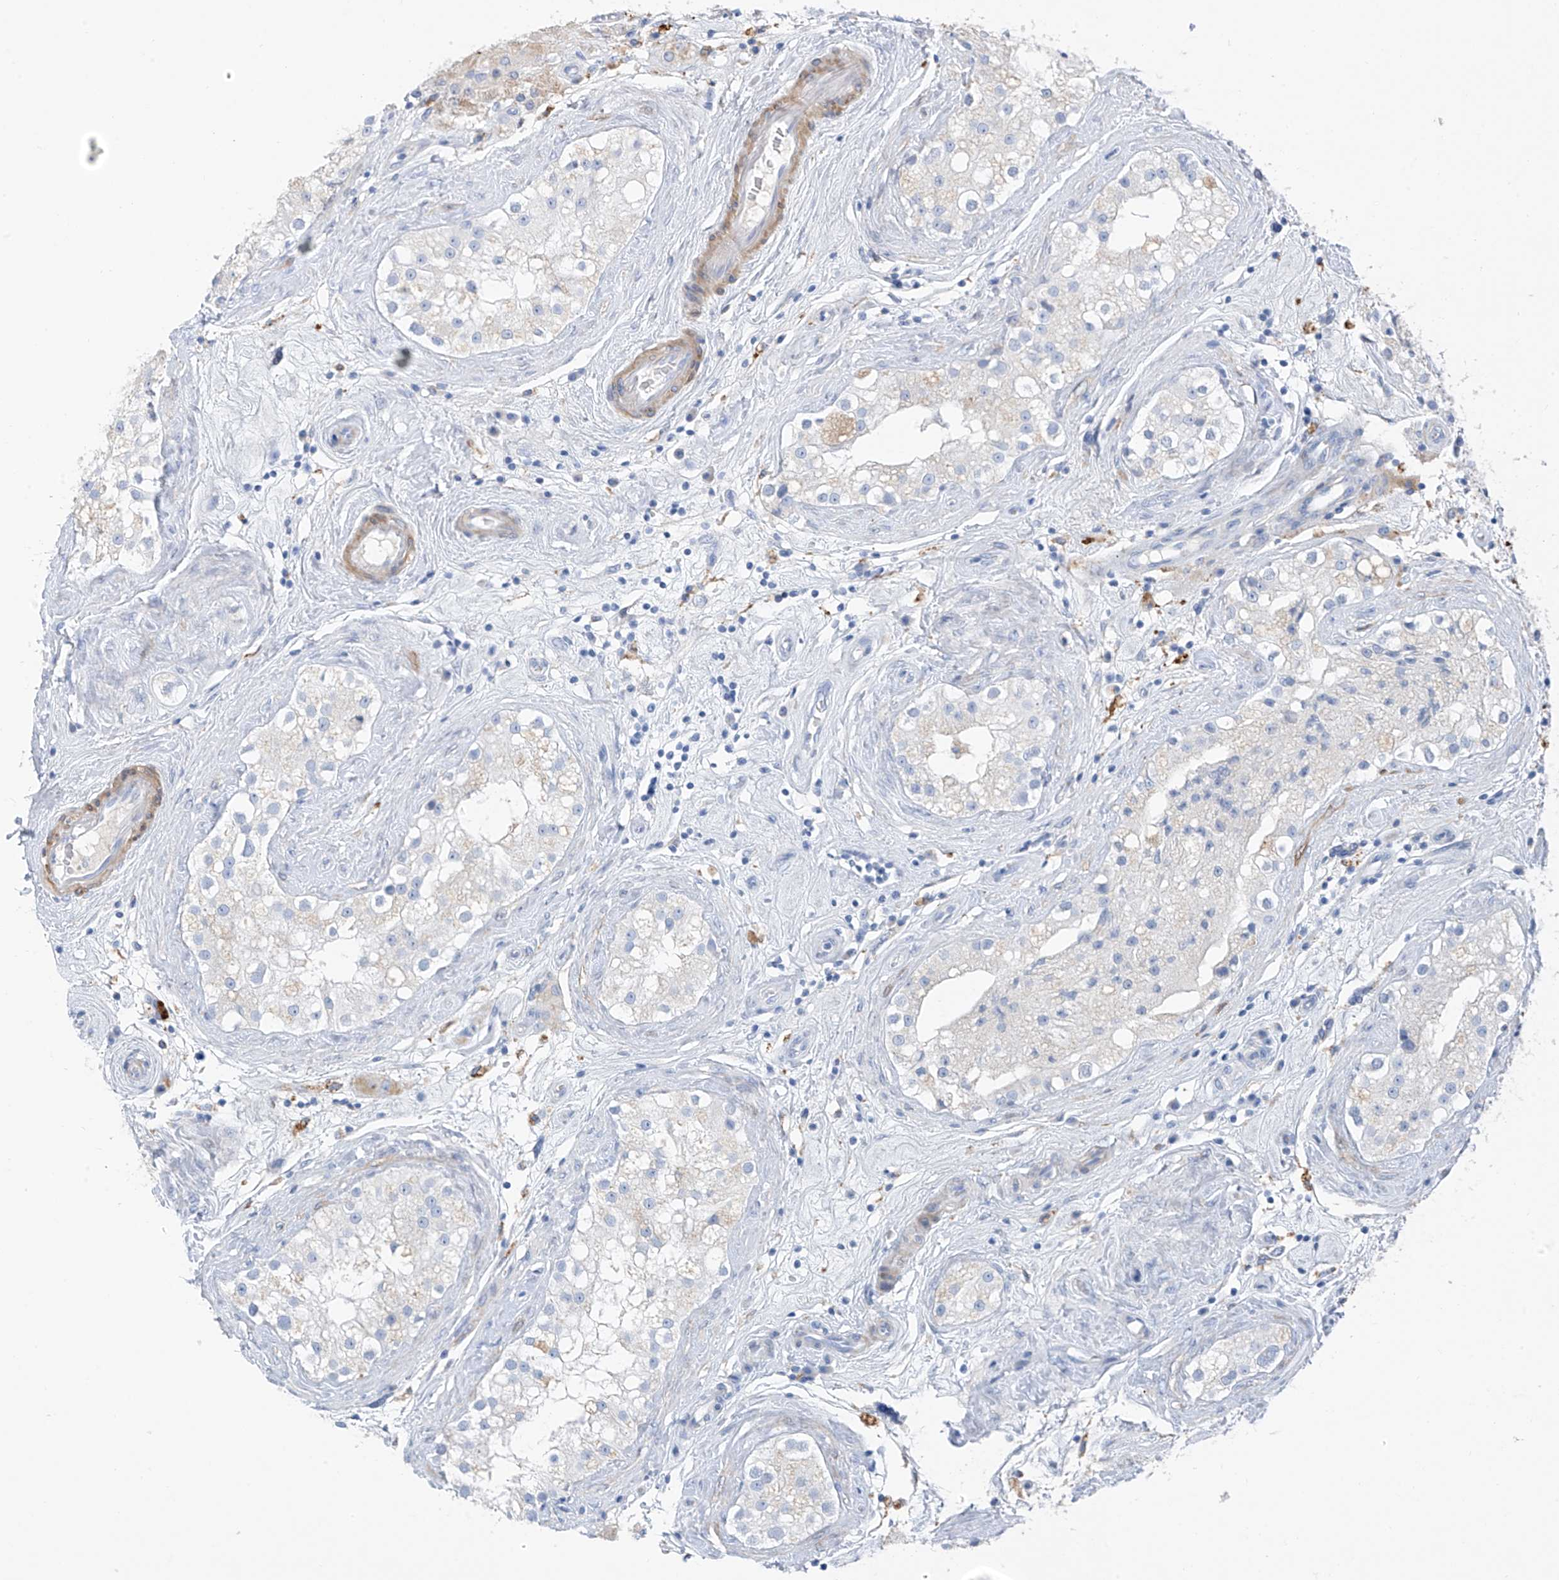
{"staining": {"intensity": "negative", "quantity": "none", "location": "none"}, "tissue": "testis", "cell_type": "Cells in seminiferous ducts", "image_type": "normal", "snomed": [{"axis": "morphology", "description": "Normal tissue, NOS"}, {"axis": "topography", "description": "Testis"}], "caption": "The IHC image has no significant staining in cells in seminiferous ducts of testis. (IHC, brightfield microscopy, high magnification).", "gene": "GLMP", "patient": {"sex": "male", "age": 84}}